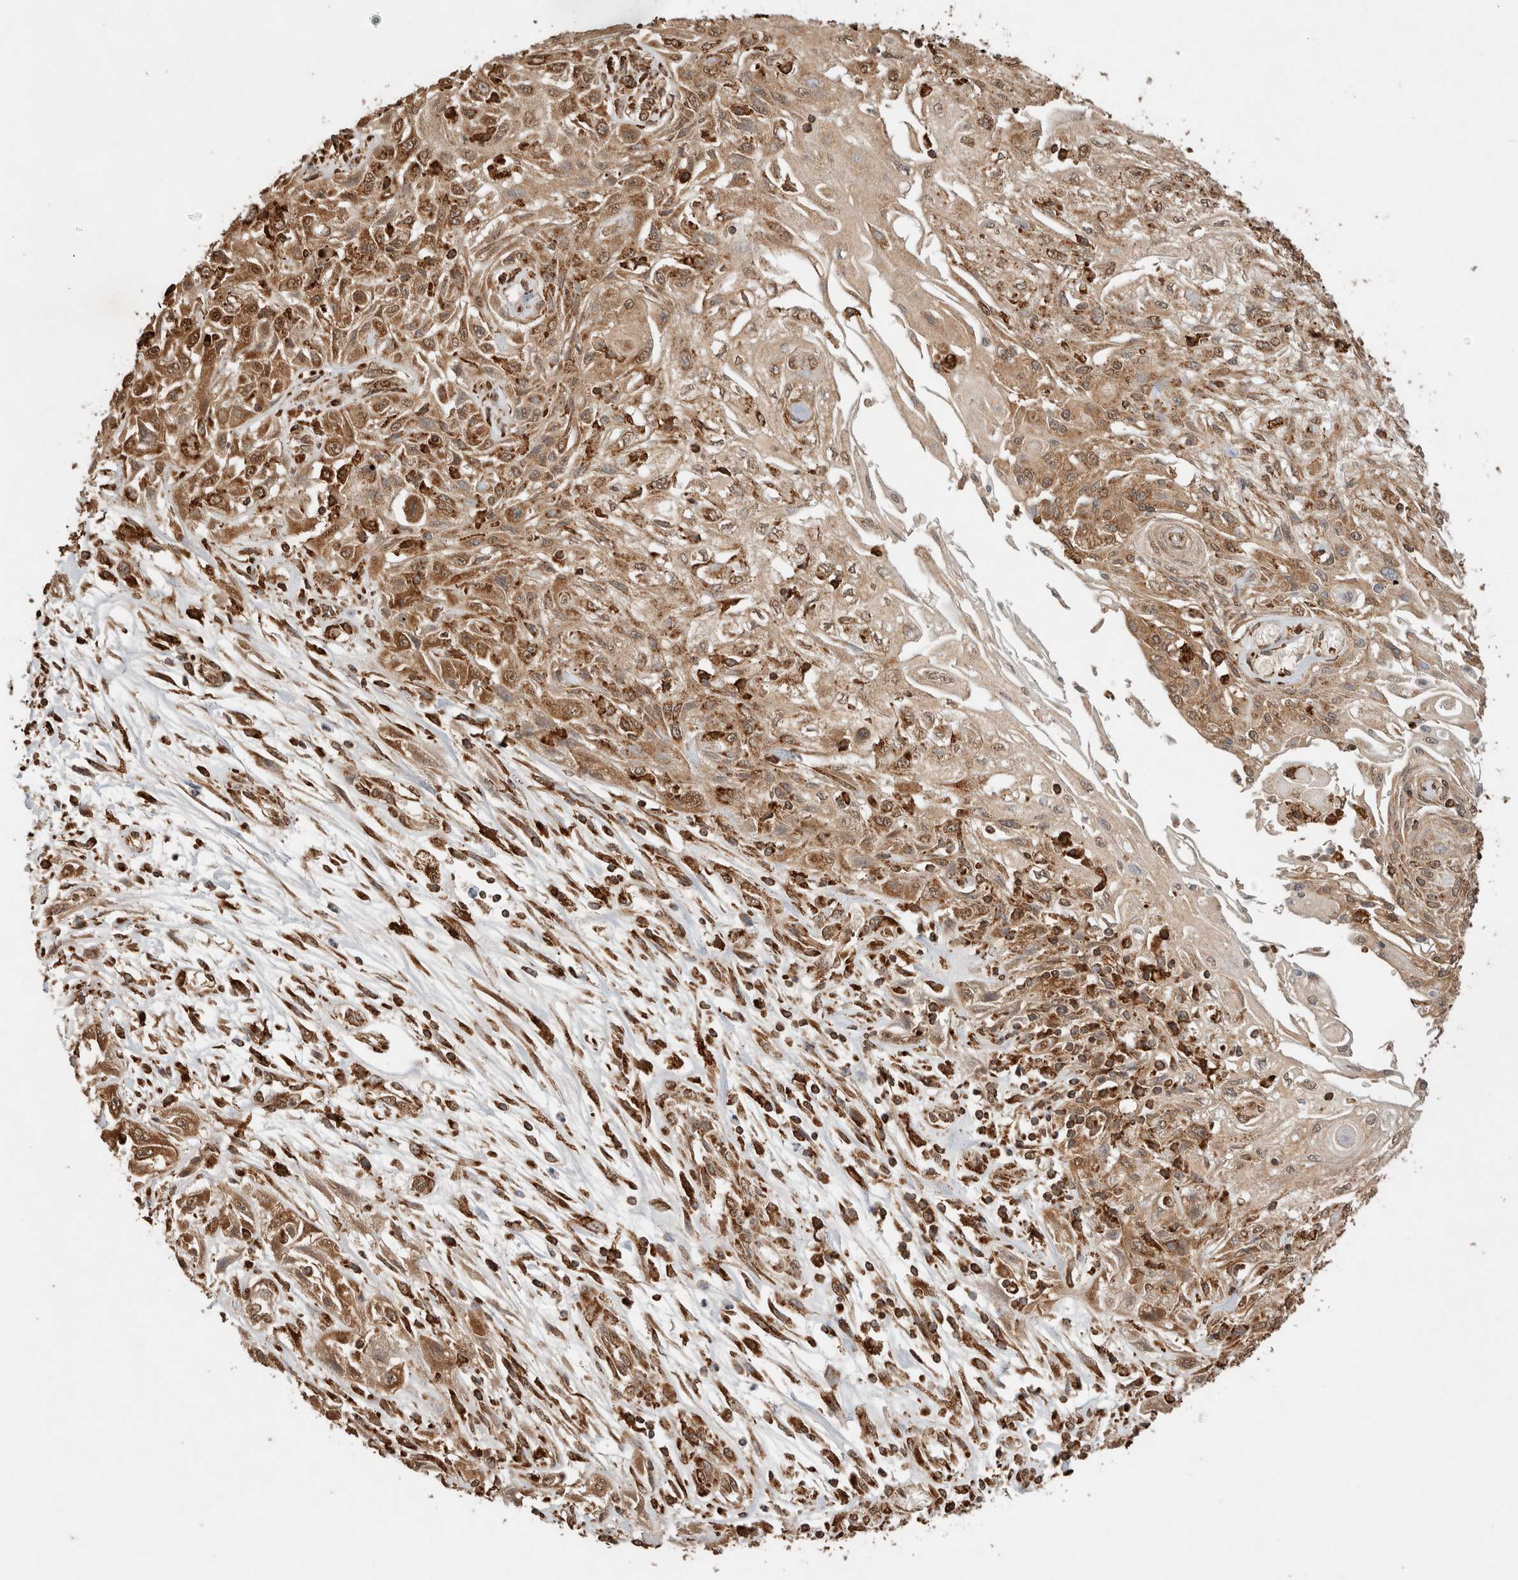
{"staining": {"intensity": "moderate", "quantity": ">75%", "location": "cytoplasmic/membranous,nuclear"}, "tissue": "skin cancer", "cell_type": "Tumor cells", "image_type": "cancer", "snomed": [{"axis": "morphology", "description": "Squamous cell carcinoma, NOS"}, {"axis": "morphology", "description": "Squamous cell carcinoma, metastatic, NOS"}, {"axis": "topography", "description": "Skin"}, {"axis": "topography", "description": "Lymph node"}], "caption": "Squamous cell carcinoma (skin) was stained to show a protein in brown. There is medium levels of moderate cytoplasmic/membranous and nuclear expression in approximately >75% of tumor cells. (DAB (3,3'-diaminobenzidine) = brown stain, brightfield microscopy at high magnification).", "gene": "ERAP1", "patient": {"sex": "male", "age": 75}}